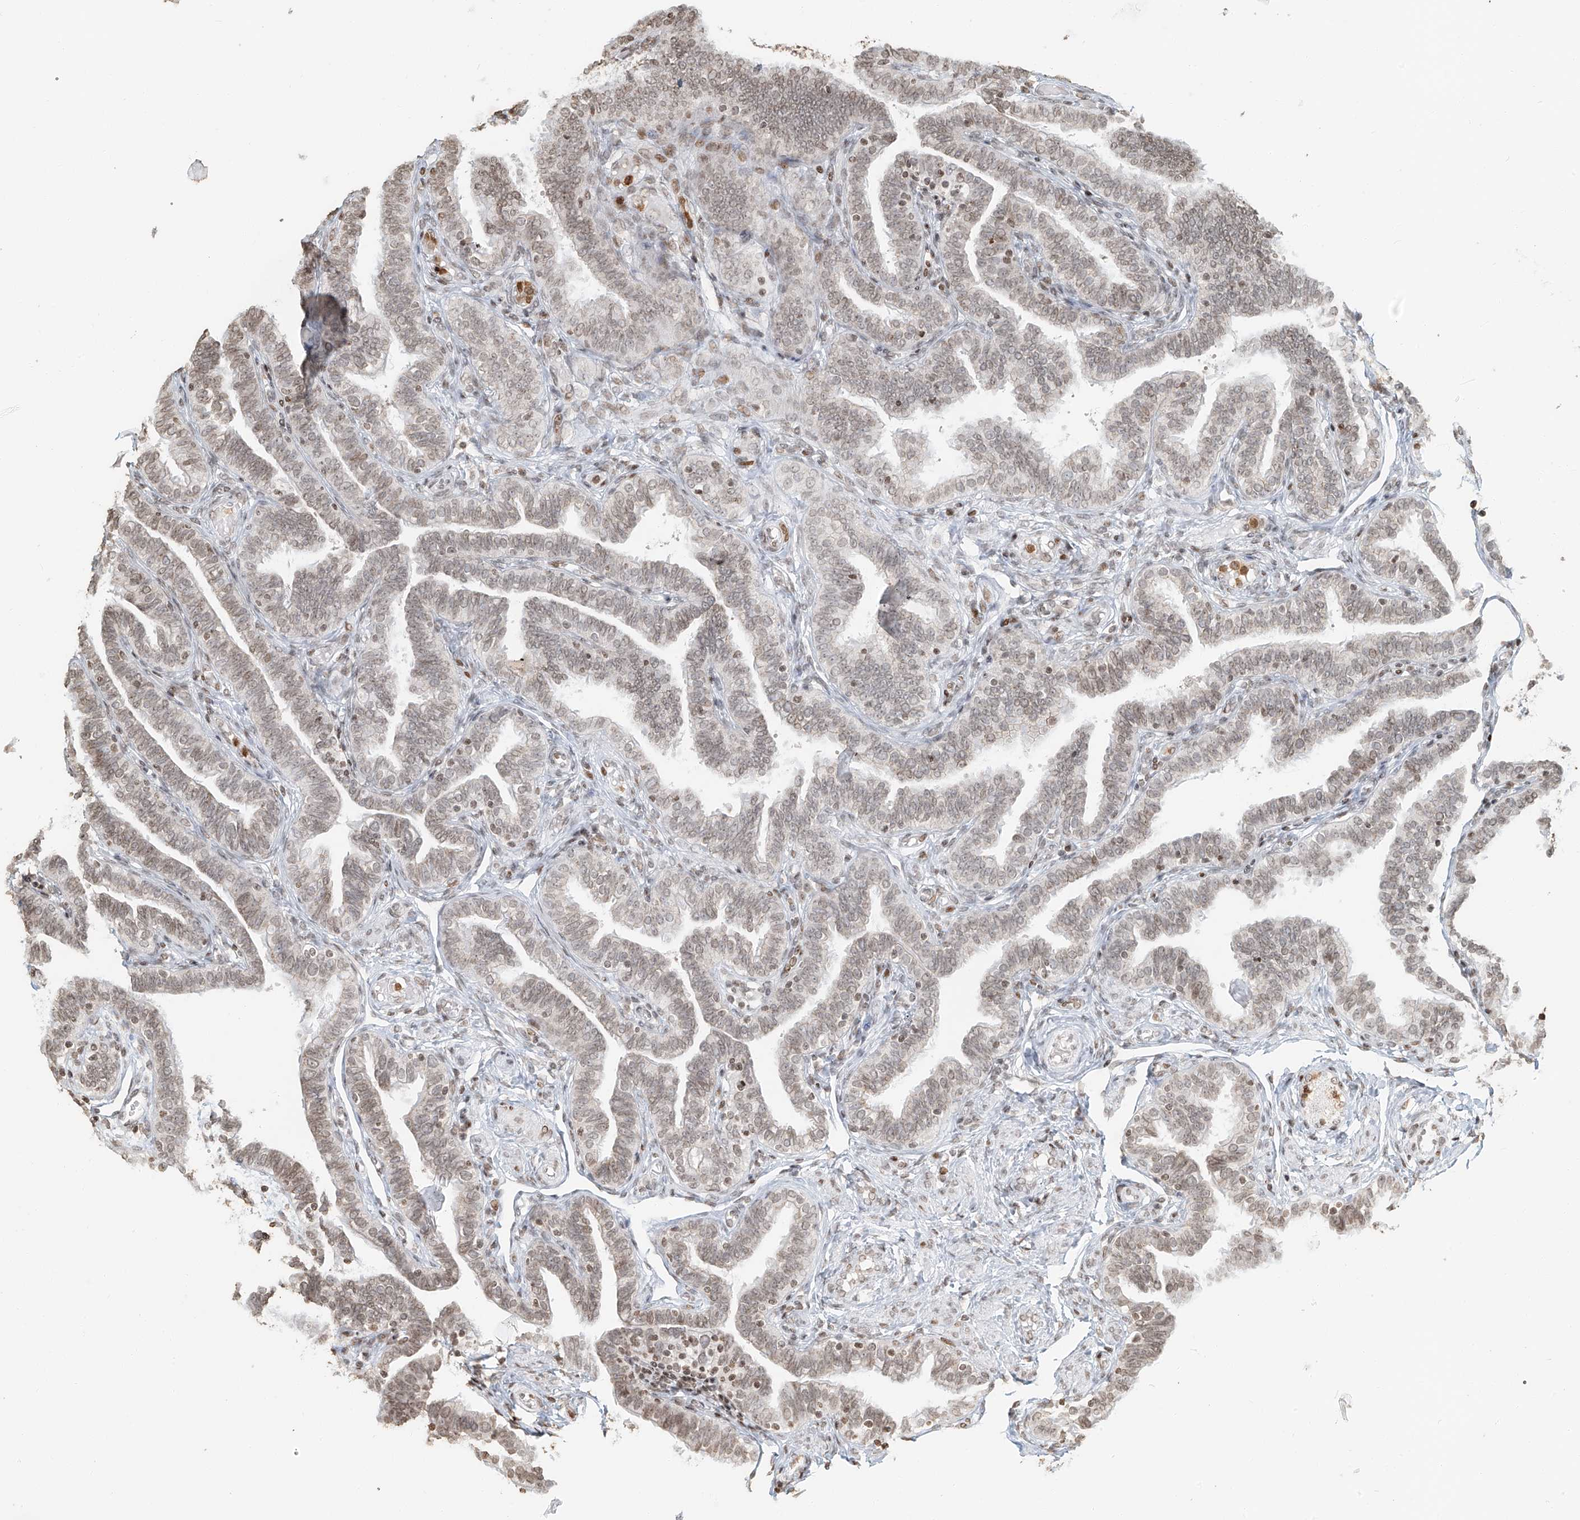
{"staining": {"intensity": "moderate", "quantity": "25%-75%", "location": "nuclear"}, "tissue": "fallopian tube", "cell_type": "Glandular cells", "image_type": "normal", "snomed": [{"axis": "morphology", "description": "Normal tissue, NOS"}, {"axis": "topography", "description": "Fallopian tube"}], "caption": "Protein staining shows moderate nuclear expression in about 25%-75% of glandular cells in benign fallopian tube. The protein of interest is stained brown, and the nuclei are stained in blue (DAB (3,3'-diaminobenzidine) IHC with brightfield microscopy, high magnification).", "gene": "C17orf58", "patient": {"sex": "female", "age": 39}}